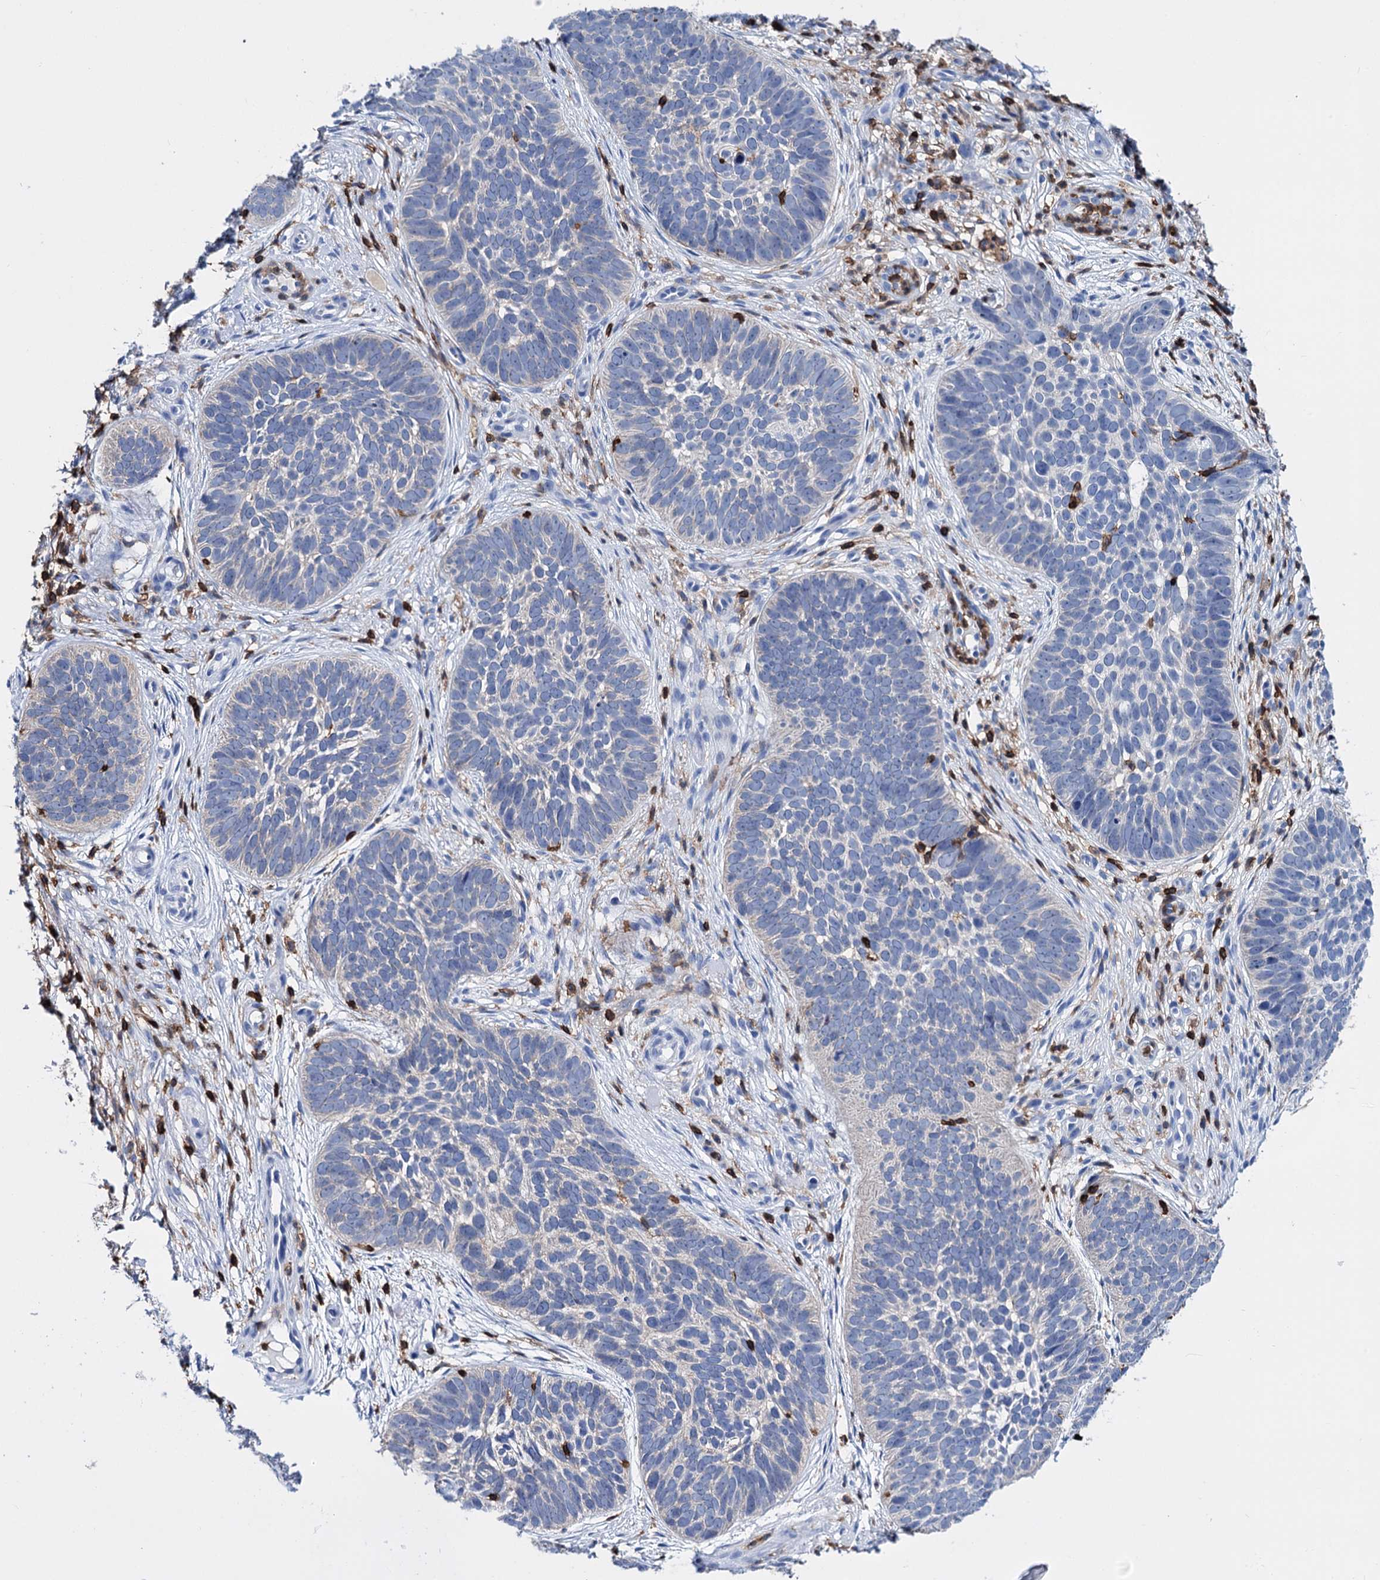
{"staining": {"intensity": "negative", "quantity": "none", "location": "none"}, "tissue": "skin cancer", "cell_type": "Tumor cells", "image_type": "cancer", "snomed": [{"axis": "morphology", "description": "Basal cell carcinoma"}, {"axis": "topography", "description": "Skin"}], "caption": "The image exhibits no significant expression in tumor cells of skin basal cell carcinoma.", "gene": "DEF6", "patient": {"sex": "male", "age": 89}}